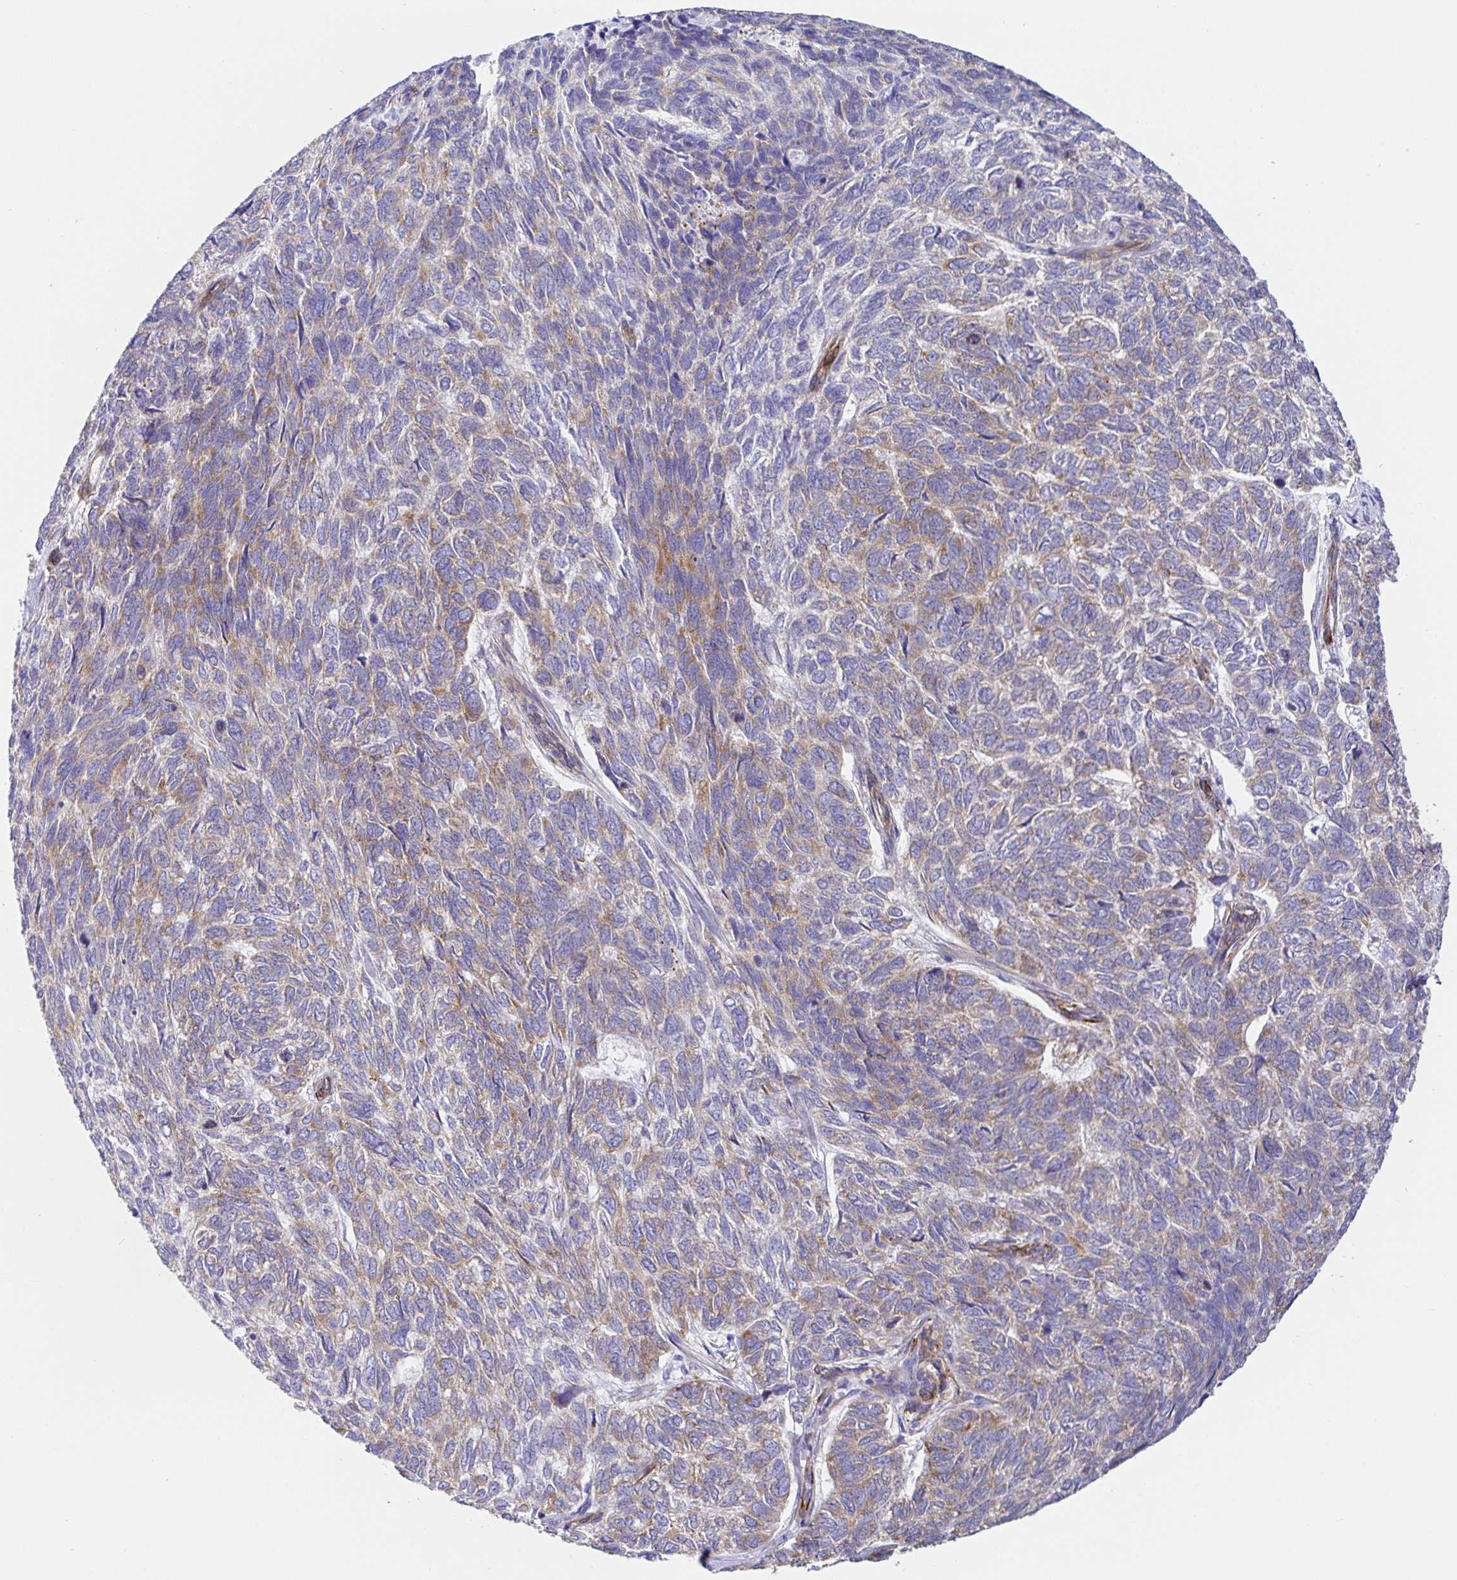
{"staining": {"intensity": "weak", "quantity": ">75%", "location": "cytoplasmic/membranous"}, "tissue": "skin cancer", "cell_type": "Tumor cells", "image_type": "cancer", "snomed": [{"axis": "morphology", "description": "Basal cell carcinoma"}, {"axis": "topography", "description": "Skin"}], "caption": "Protein expression analysis of skin cancer shows weak cytoplasmic/membranous positivity in approximately >75% of tumor cells. The staining is performed using DAB (3,3'-diaminobenzidine) brown chromogen to label protein expression. The nuclei are counter-stained blue using hematoxylin.", "gene": "DOCK1", "patient": {"sex": "female", "age": 65}}